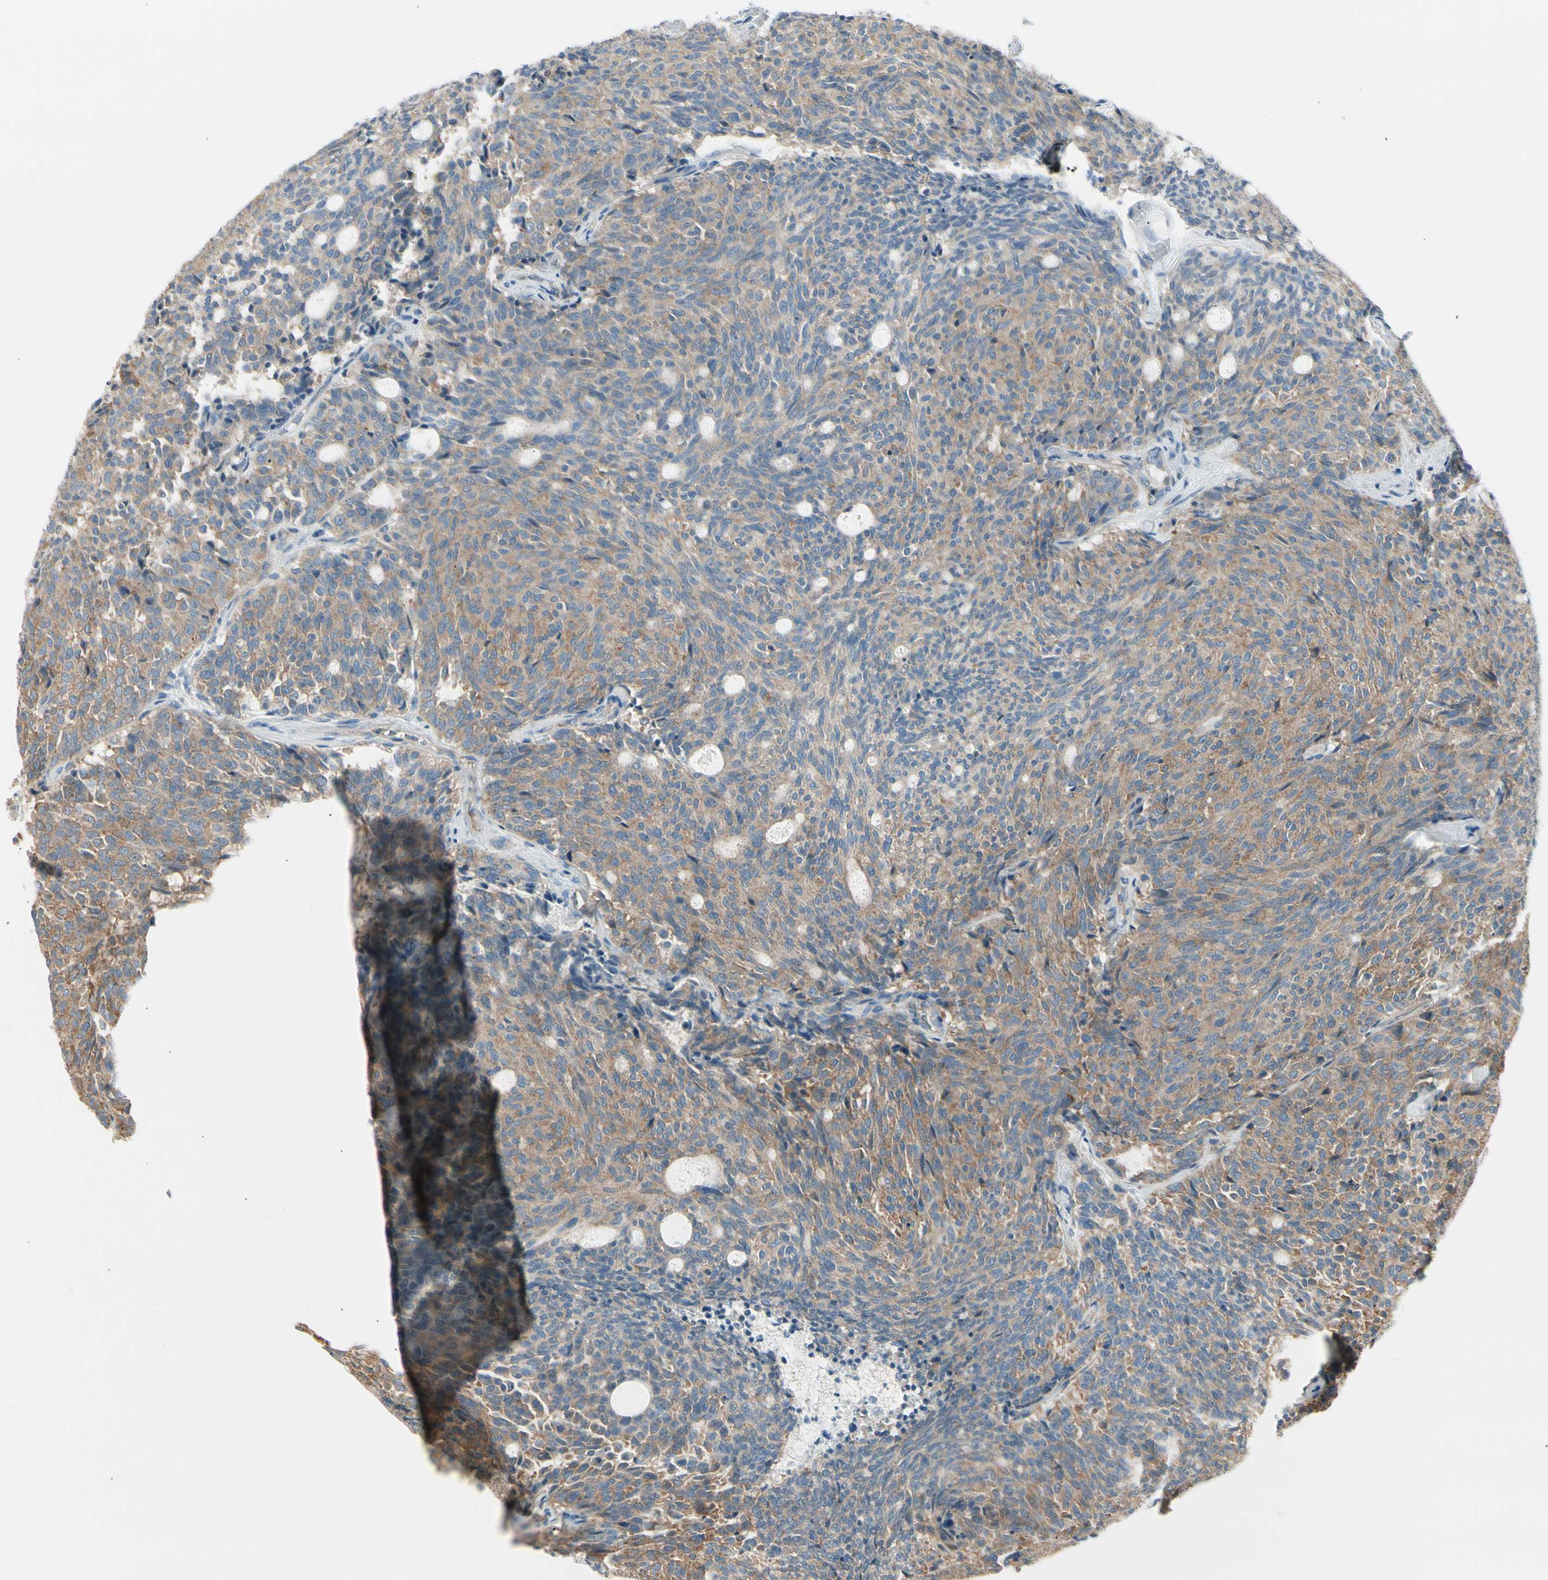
{"staining": {"intensity": "weak", "quantity": ">75%", "location": "cytoplasmic/membranous"}, "tissue": "carcinoid", "cell_type": "Tumor cells", "image_type": "cancer", "snomed": [{"axis": "morphology", "description": "Carcinoid, malignant, NOS"}, {"axis": "topography", "description": "Pancreas"}], "caption": "Human carcinoid stained for a protein (brown) demonstrates weak cytoplasmic/membranous positive staining in approximately >75% of tumor cells.", "gene": "AGFG1", "patient": {"sex": "female", "age": 54}}